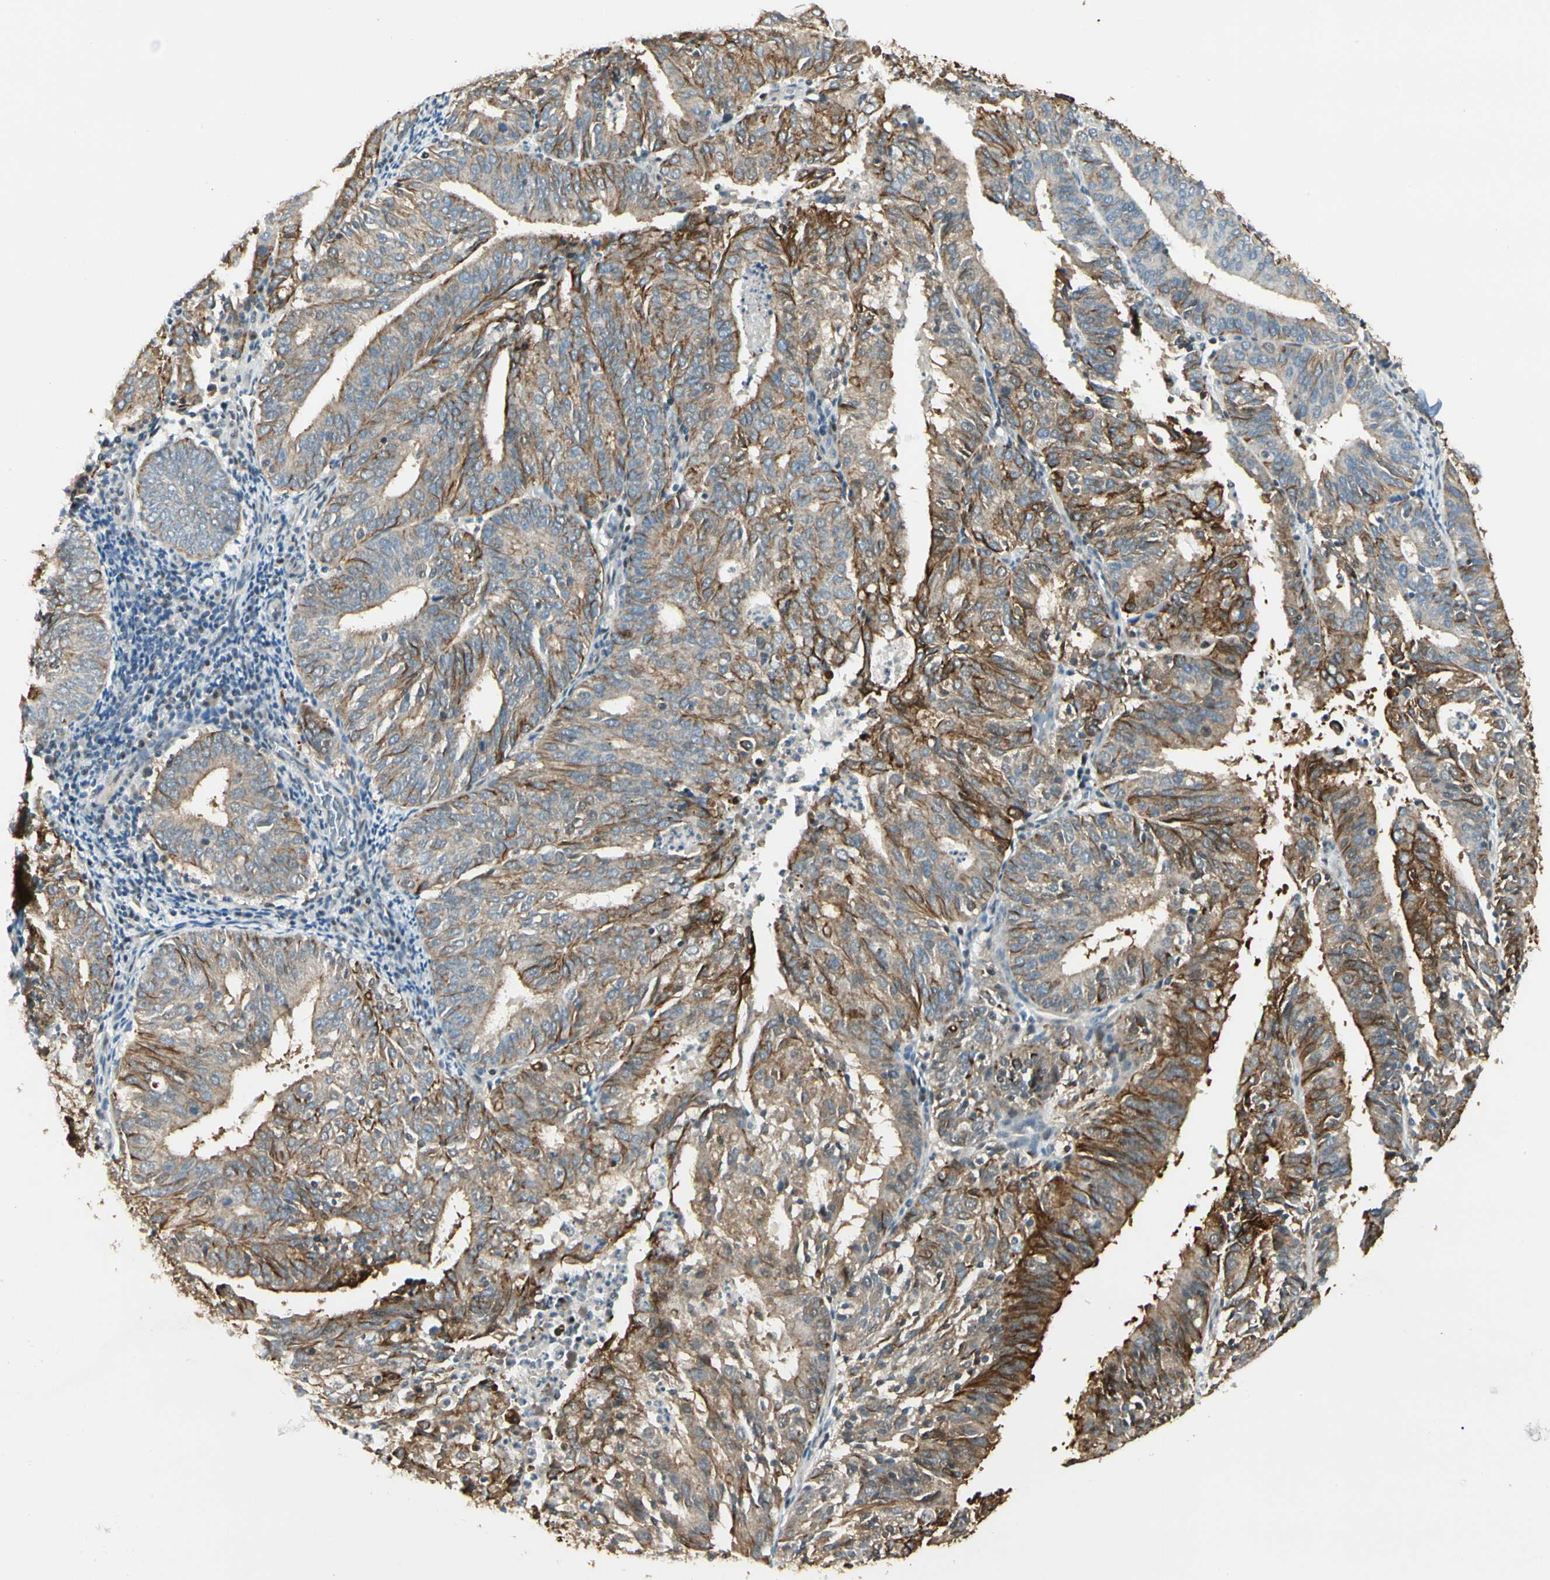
{"staining": {"intensity": "strong", "quantity": ">75%", "location": "cytoplasmic/membranous"}, "tissue": "endometrial cancer", "cell_type": "Tumor cells", "image_type": "cancer", "snomed": [{"axis": "morphology", "description": "Adenocarcinoma, NOS"}, {"axis": "topography", "description": "Uterus"}], "caption": "A brown stain shows strong cytoplasmic/membranous expression of a protein in human endometrial cancer tumor cells.", "gene": "ATXN1", "patient": {"sex": "female", "age": 60}}